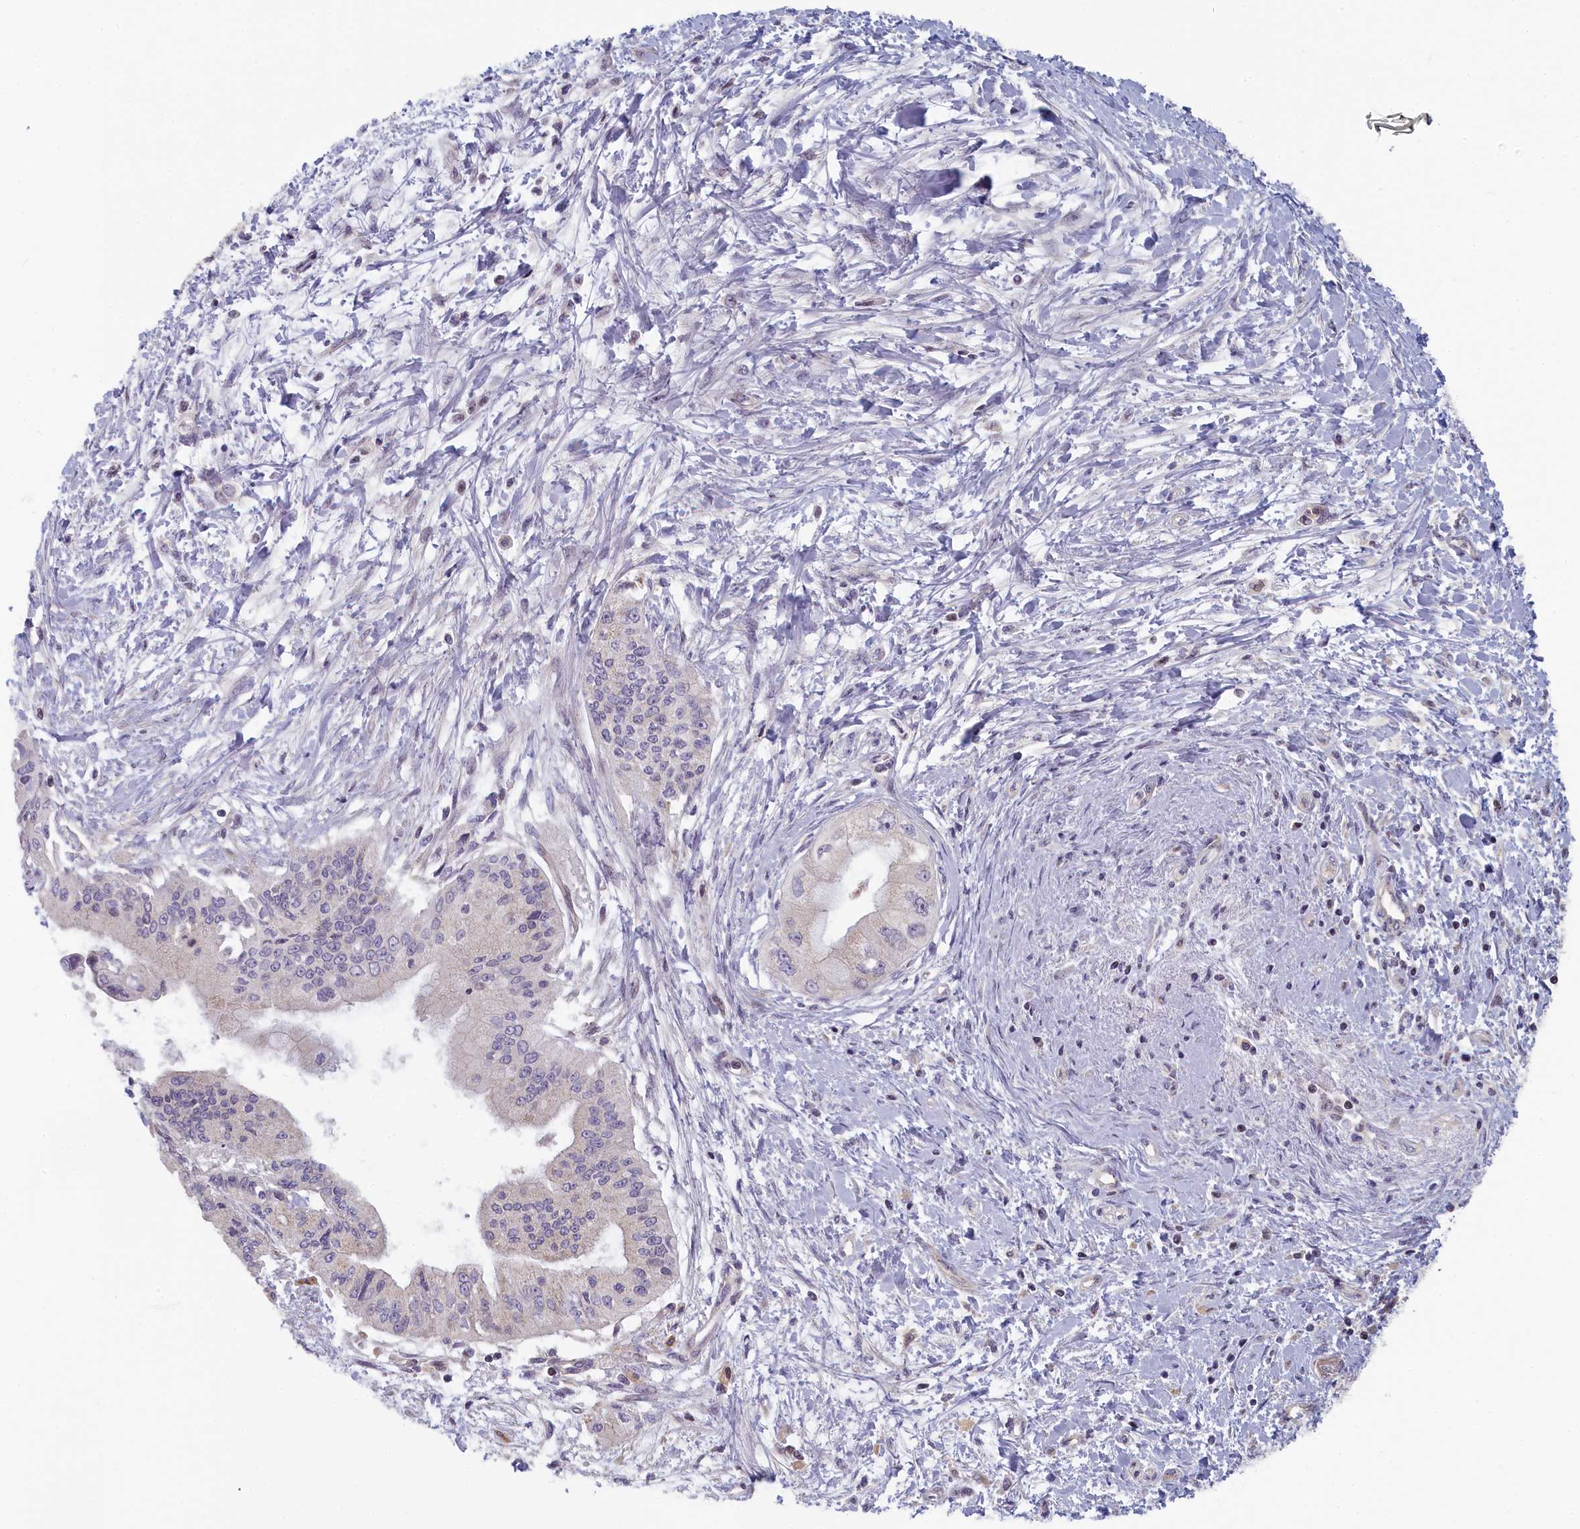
{"staining": {"intensity": "negative", "quantity": "none", "location": "none"}, "tissue": "pancreatic cancer", "cell_type": "Tumor cells", "image_type": "cancer", "snomed": [{"axis": "morphology", "description": "Adenocarcinoma, NOS"}, {"axis": "topography", "description": "Pancreas"}], "caption": "Immunohistochemistry (IHC) of pancreatic cancer demonstrates no positivity in tumor cells.", "gene": "INTS4", "patient": {"sex": "male", "age": 46}}